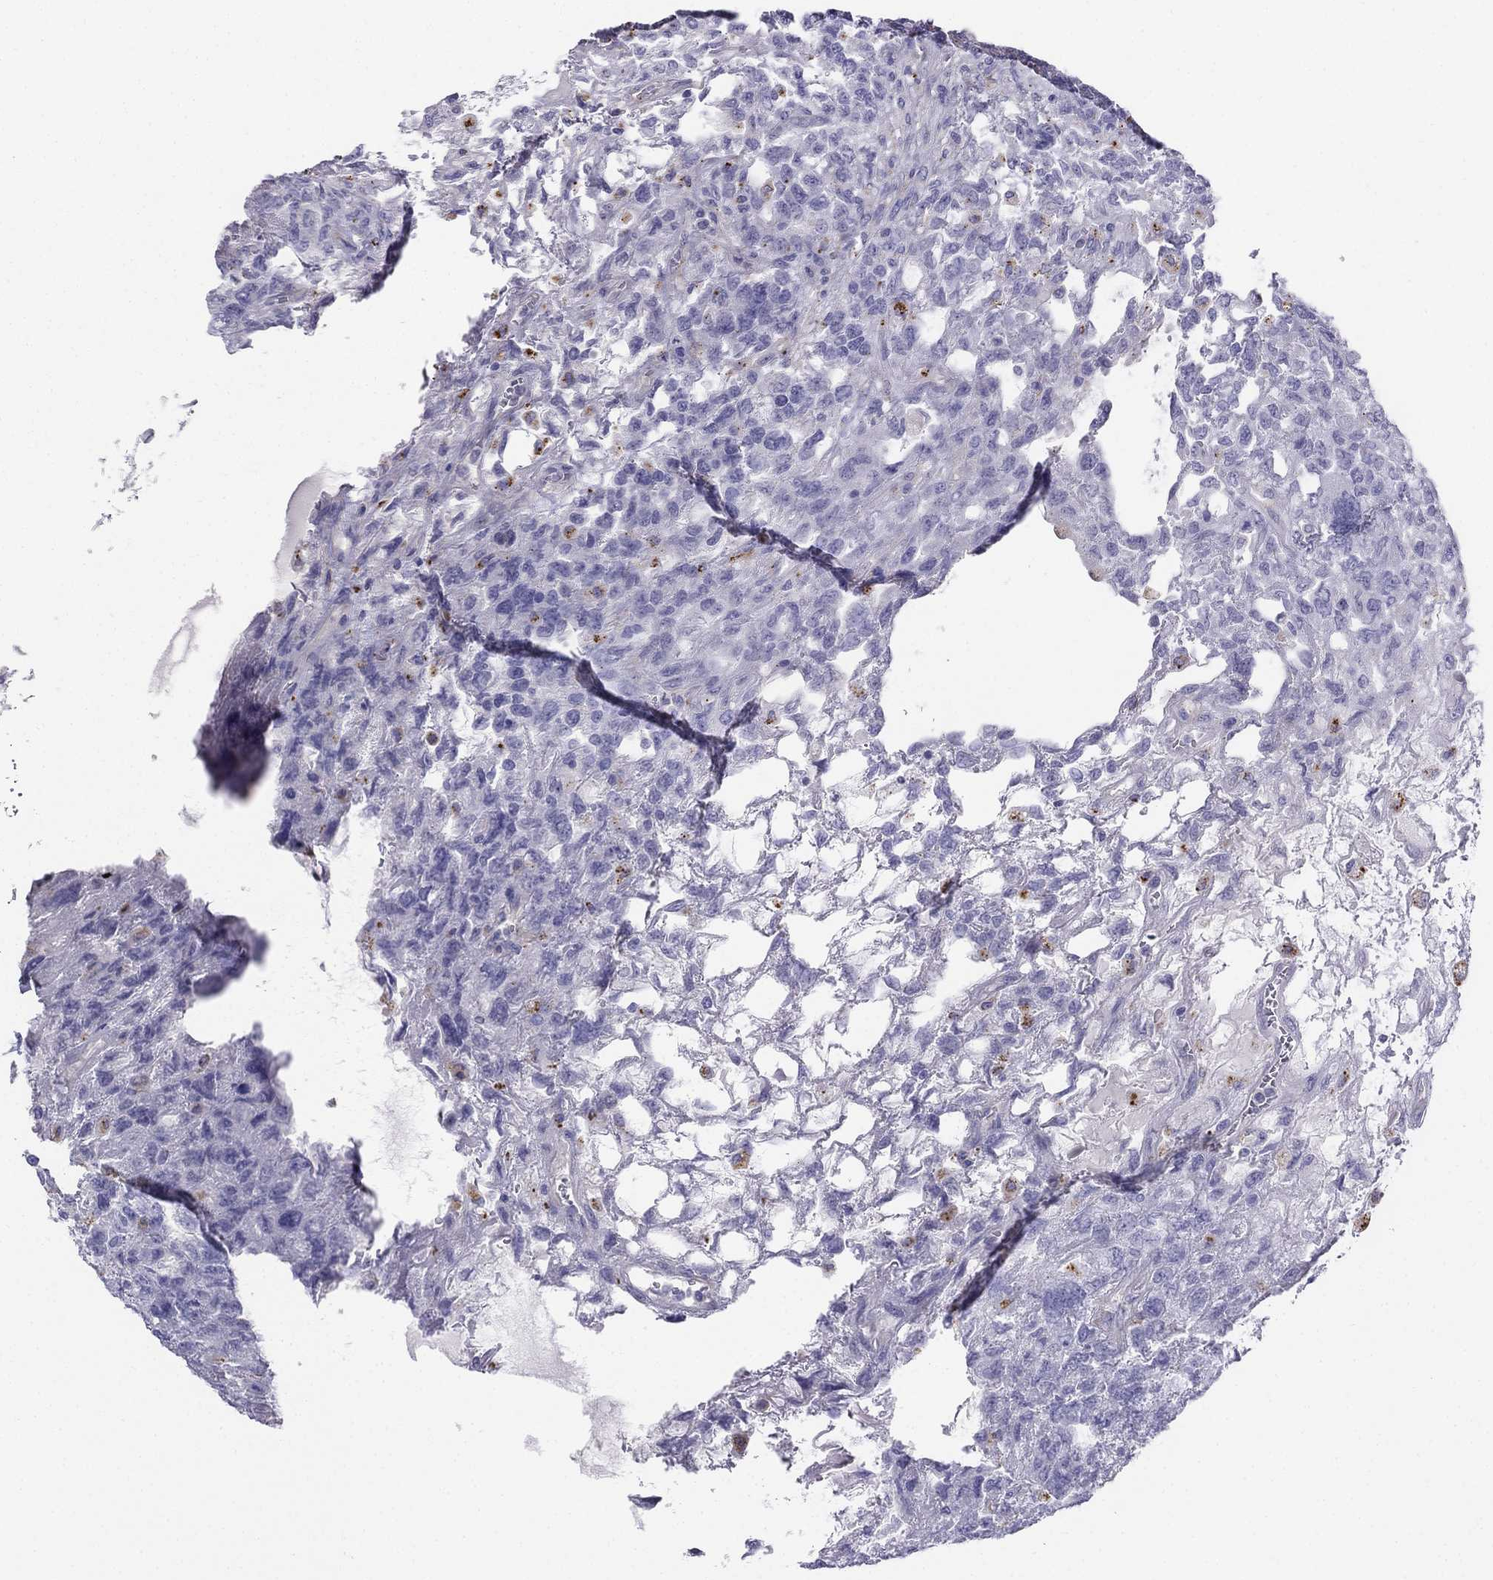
{"staining": {"intensity": "negative", "quantity": "none", "location": "none"}, "tissue": "testis cancer", "cell_type": "Tumor cells", "image_type": "cancer", "snomed": [{"axis": "morphology", "description": "Seminoma, NOS"}, {"axis": "topography", "description": "Testis"}], "caption": "The photomicrograph demonstrates no staining of tumor cells in seminoma (testis). (Brightfield microscopy of DAB IHC at high magnification).", "gene": "ALOXE3", "patient": {"sex": "male", "age": 52}}